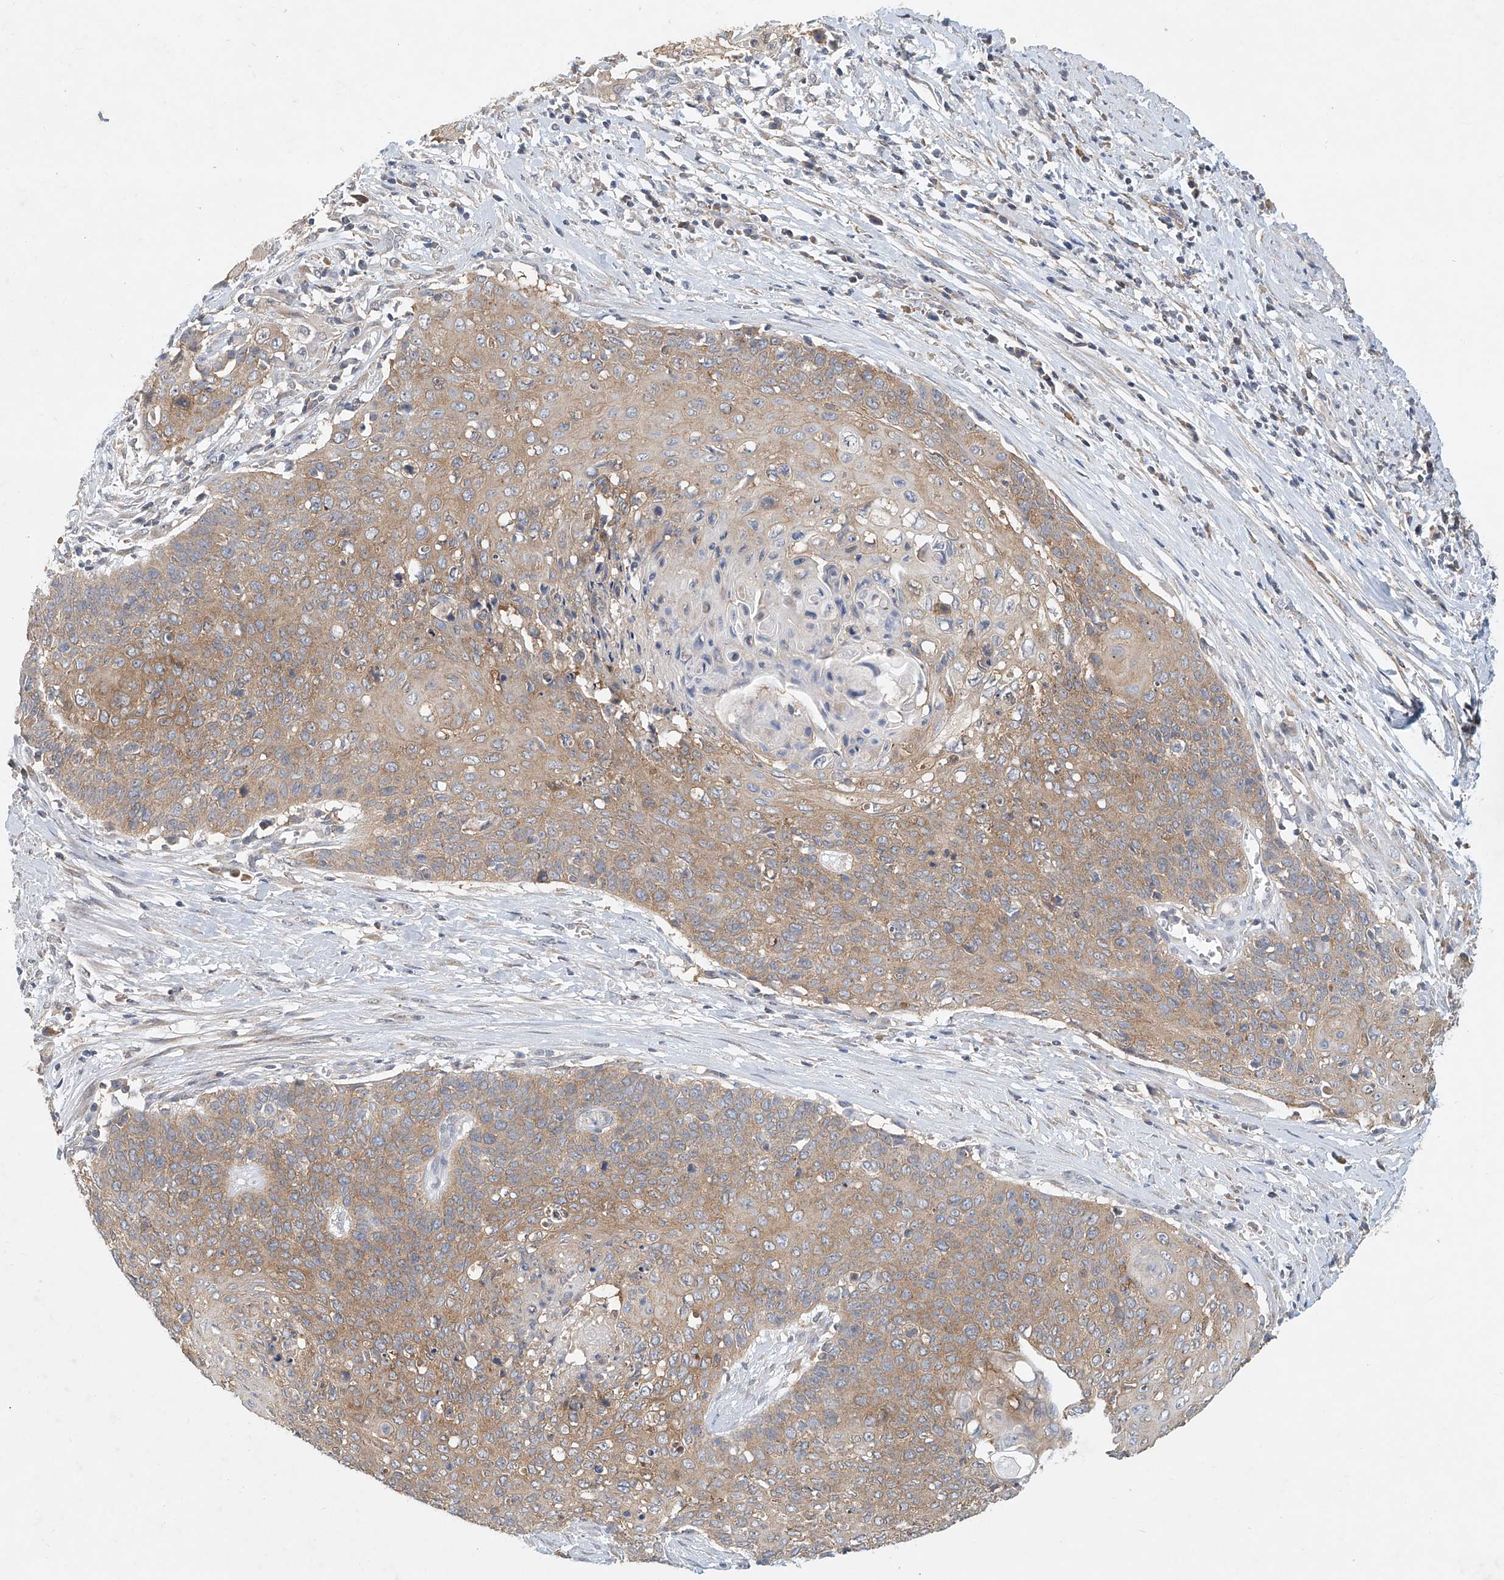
{"staining": {"intensity": "moderate", "quantity": ">75%", "location": "cytoplasmic/membranous"}, "tissue": "cervical cancer", "cell_type": "Tumor cells", "image_type": "cancer", "snomed": [{"axis": "morphology", "description": "Squamous cell carcinoma, NOS"}, {"axis": "topography", "description": "Cervix"}], "caption": "IHC staining of cervical squamous cell carcinoma, which shows medium levels of moderate cytoplasmic/membranous positivity in approximately >75% of tumor cells indicating moderate cytoplasmic/membranous protein expression. The staining was performed using DAB (3,3'-diaminobenzidine) (brown) for protein detection and nuclei were counterstained in hematoxylin (blue).", "gene": "CARMIL1", "patient": {"sex": "female", "age": 39}}